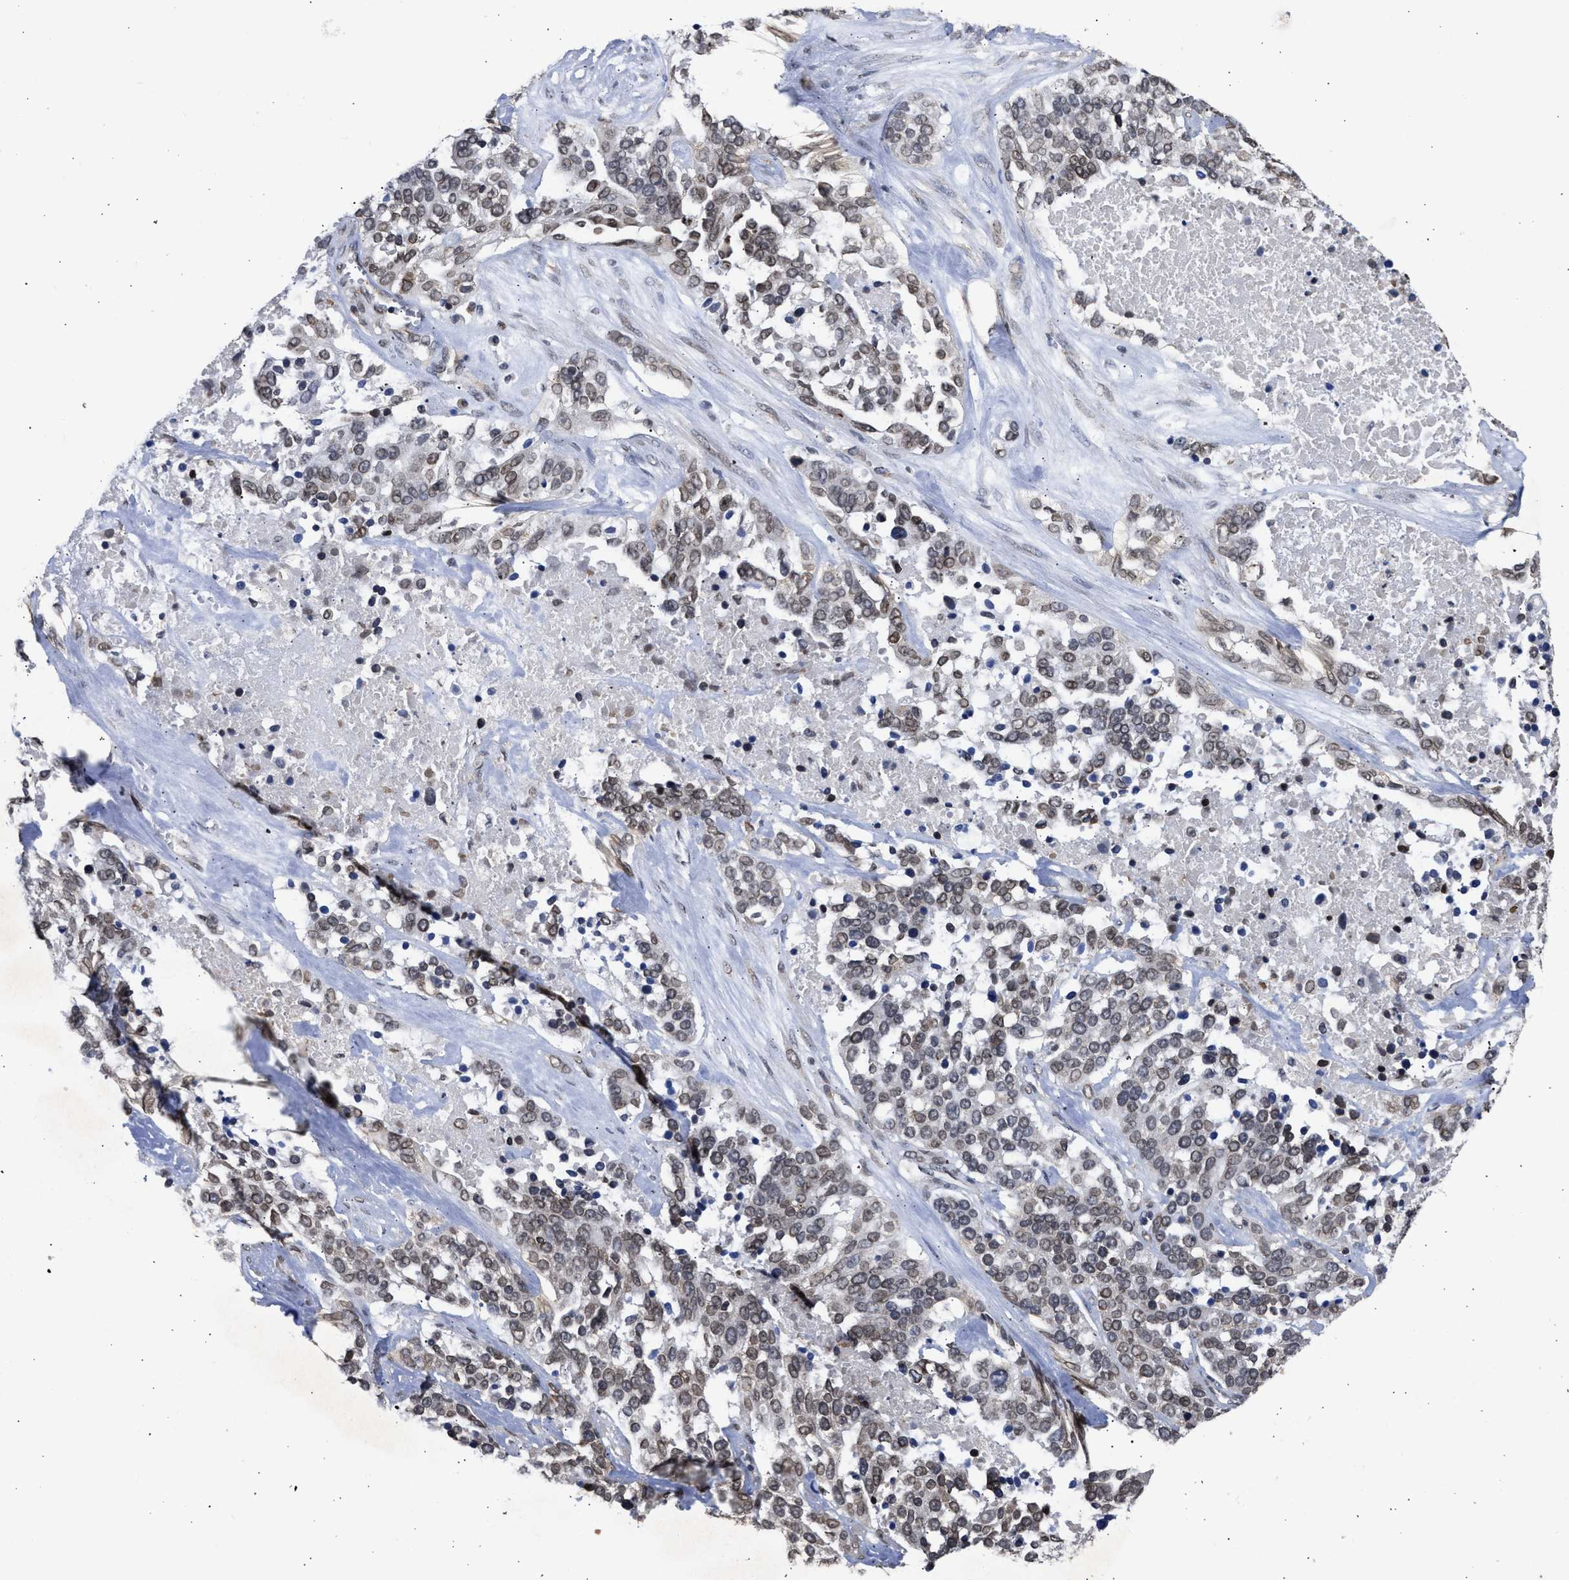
{"staining": {"intensity": "weak", "quantity": "<25%", "location": "cytoplasmic/membranous,nuclear"}, "tissue": "ovarian cancer", "cell_type": "Tumor cells", "image_type": "cancer", "snomed": [{"axis": "morphology", "description": "Cystadenocarcinoma, serous, NOS"}, {"axis": "topography", "description": "Ovary"}], "caption": "There is no significant positivity in tumor cells of ovarian cancer. (DAB (3,3'-diaminobenzidine) immunohistochemistry (IHC), high magnification).", "gene": "NUP35", "patient": {"sex": "female", "age": 44}}